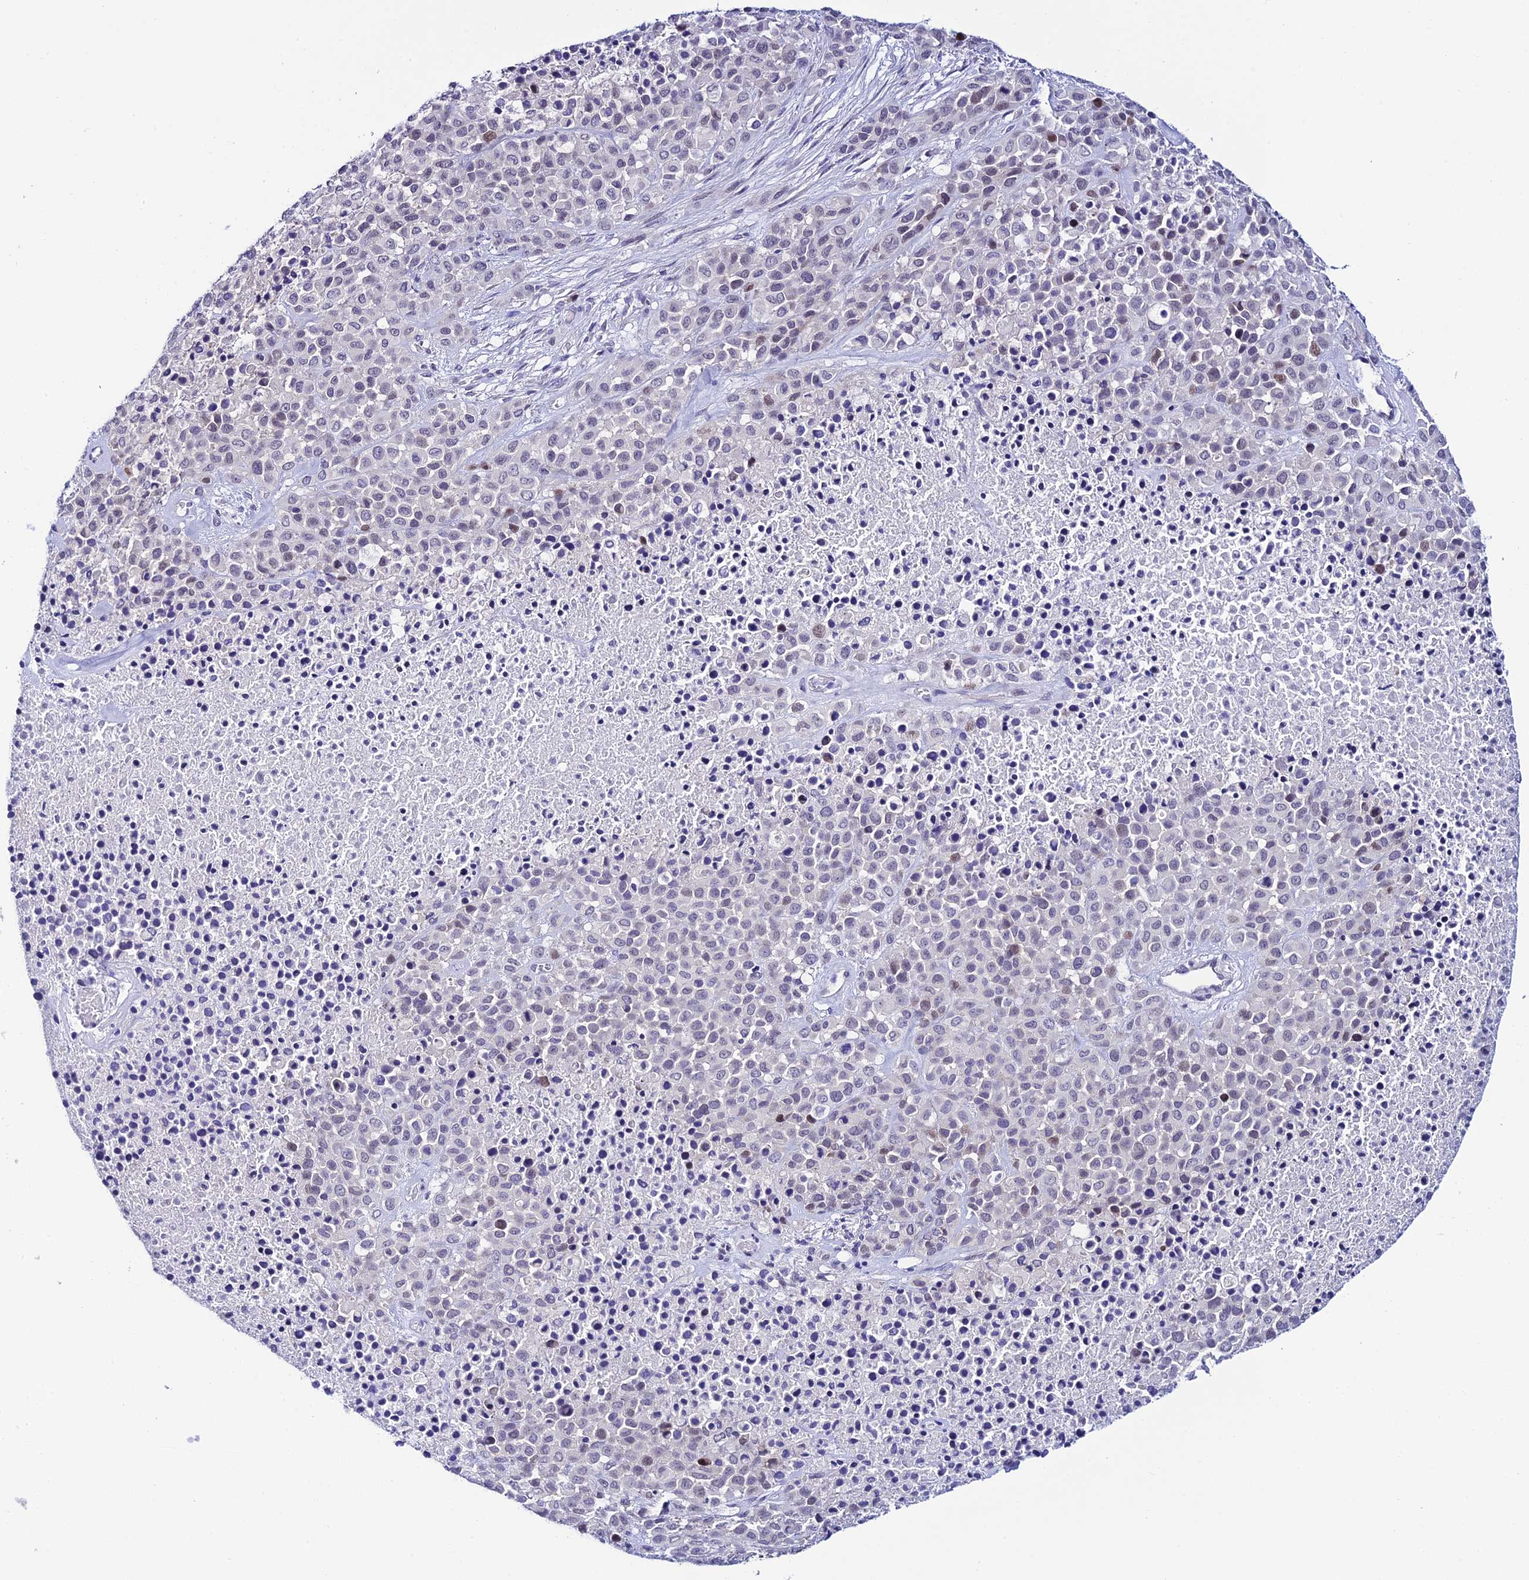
{"staining": {"intensity": "moderate", "quantity": "<25%", "location": "nuclear"}, "tissue": "melanoma", "cell_type": "Tumor cells", "image_type": "cancer", "snomed": [{"axis": "morphology", "description": "Malignant melanoma, Metastatic site"}, {"axis": "topography", "description": "Skin"}], "caption": "Human malignant melanoma (metastatic site) stained with a protein marker shows moderate staining in tumor cells.", "gene": "RASGEF1B", "patient": {"sex": "female", "age": 81}}